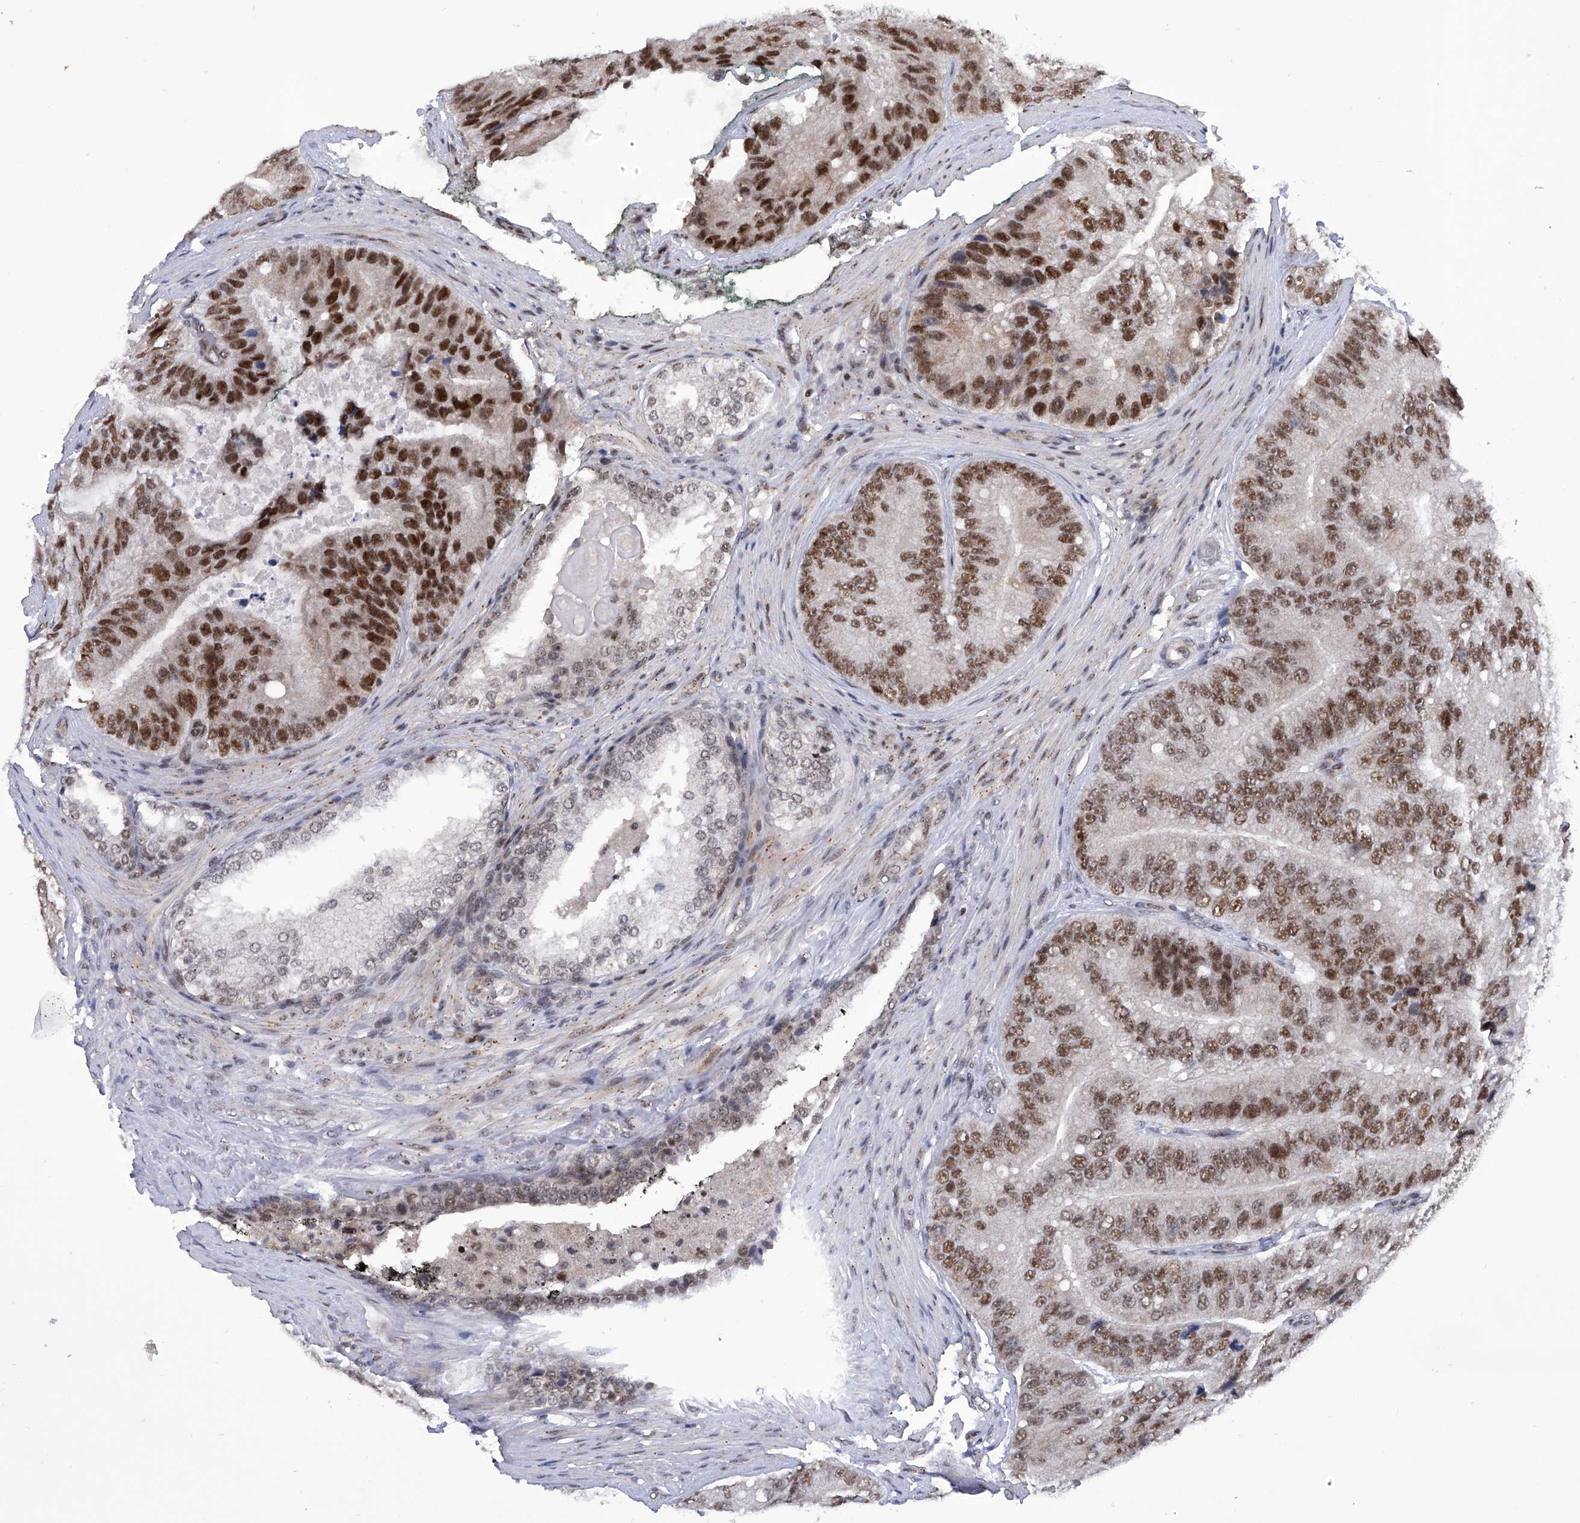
{"staining": {"intensity": "strong", "quantity": ">75%", "location": "nuclear"}, "tissue": "prostate cancer", "cell_type": "Tumor cells", "image_type": "cancer", "snomed": [{"axis": "morphology", "description": "Adenocarcinoma, High grade"}, {"axis": "topography", "description": "Prostate"}], "caption": "Prostate high-grade adenocarcinoma tissue demonstrates strong nuclear positivity in approximately >75% of tumor cells, visualized by immunohistochemistry. (brown staining indicates protein expression, while blue staining denotes nuclei).", "gene": "RAD54L", "patient": {"sex": "male", "age": 70}}